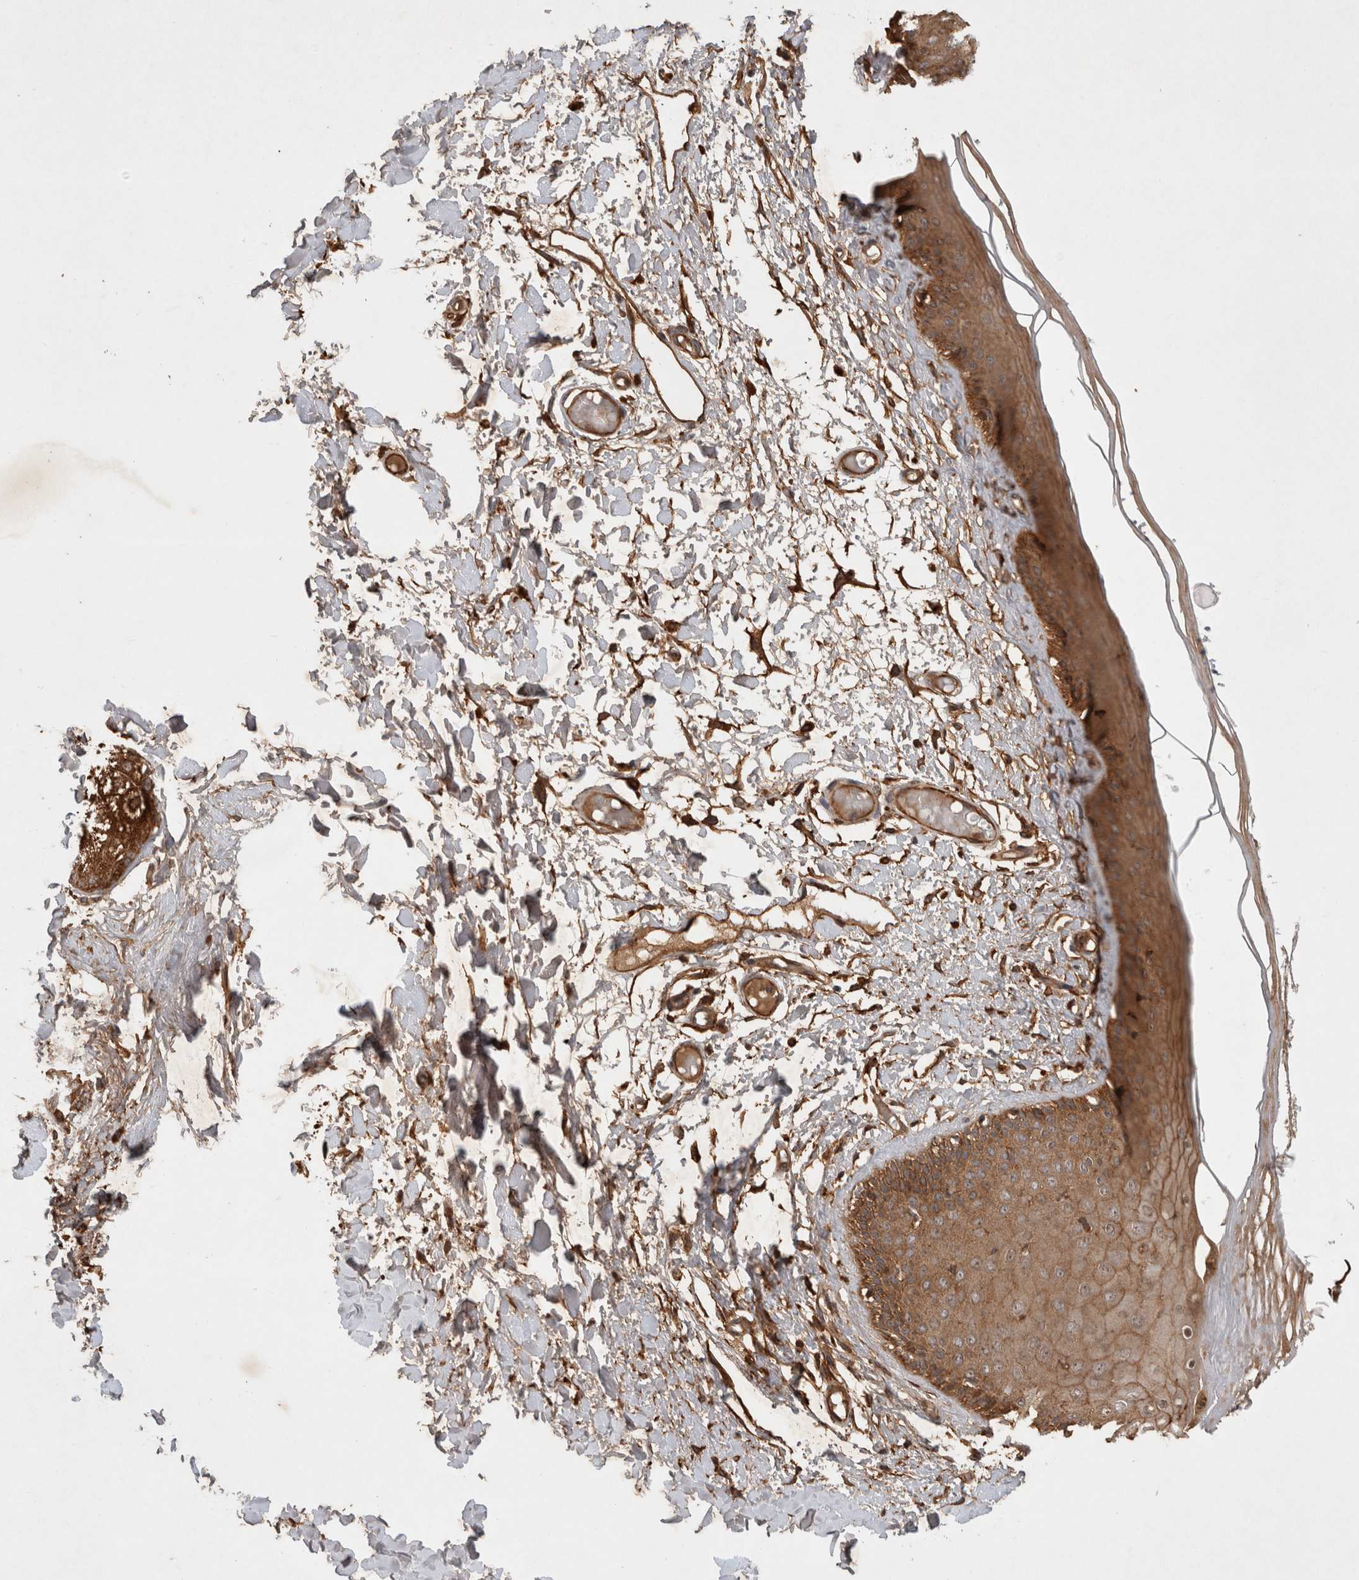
{"staining": {"intensity": "moderate", "quantity": ">75%", "location": "cytoplasmic/membranous"}, "tissue": "skin", "cell_type": "Epidermal cells", "image_type": "normal", "snomed": [{"axis": "morphology", "description": "Normal tissue, NOS"}, {"axis": "topography", "description": "Vulva"}], "caption": "Immunohistochemistry (IHC) histopathology image of benign skin stained for a protein (brown), which shows medium levels of moderate cytoplasmic/membranous expression in approximately >75% of epidermal cells.", "gene": "SERAC1", "patient": {"sex": "female", "age": 73}}